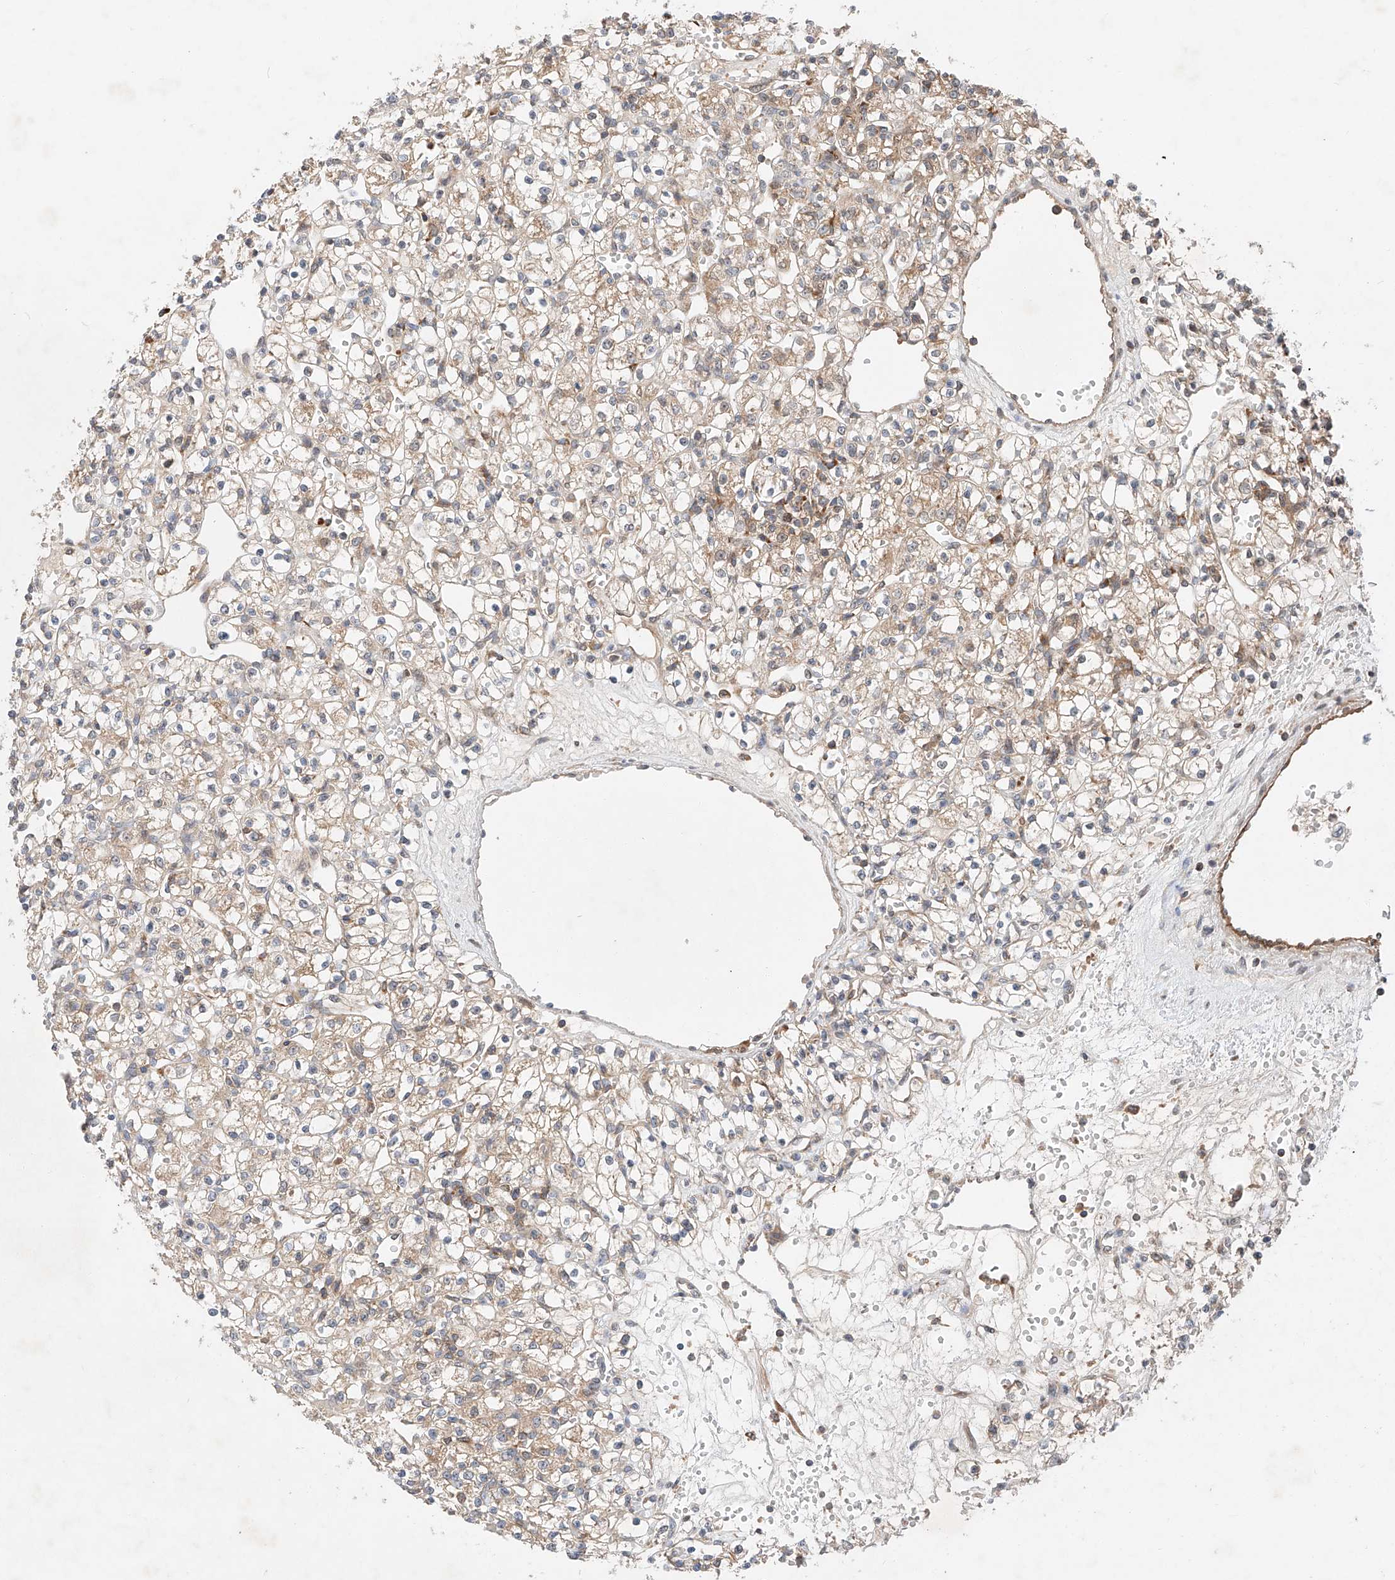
{"staining": {"intensity": "weak", "quantity": ">75%", "location": "cytoplasmic/membranous"}, "tissue": "renal cancer", "cell_type": "Tumor cells", "image_type": "cancer", "snomed": [{"axis": "morphology", "description": "Adenocarcinoma, NOS"}, {"axis": "topography", "description": "Kidney"}], "caption": "Protein staining exhibits weak cytoplasmic/membranous positivity in about >75% of tumor cells in renal cancer (adenocarcinoma).", "gene": "RUSC1", "patient": {"sex": "female", "age": 59}}